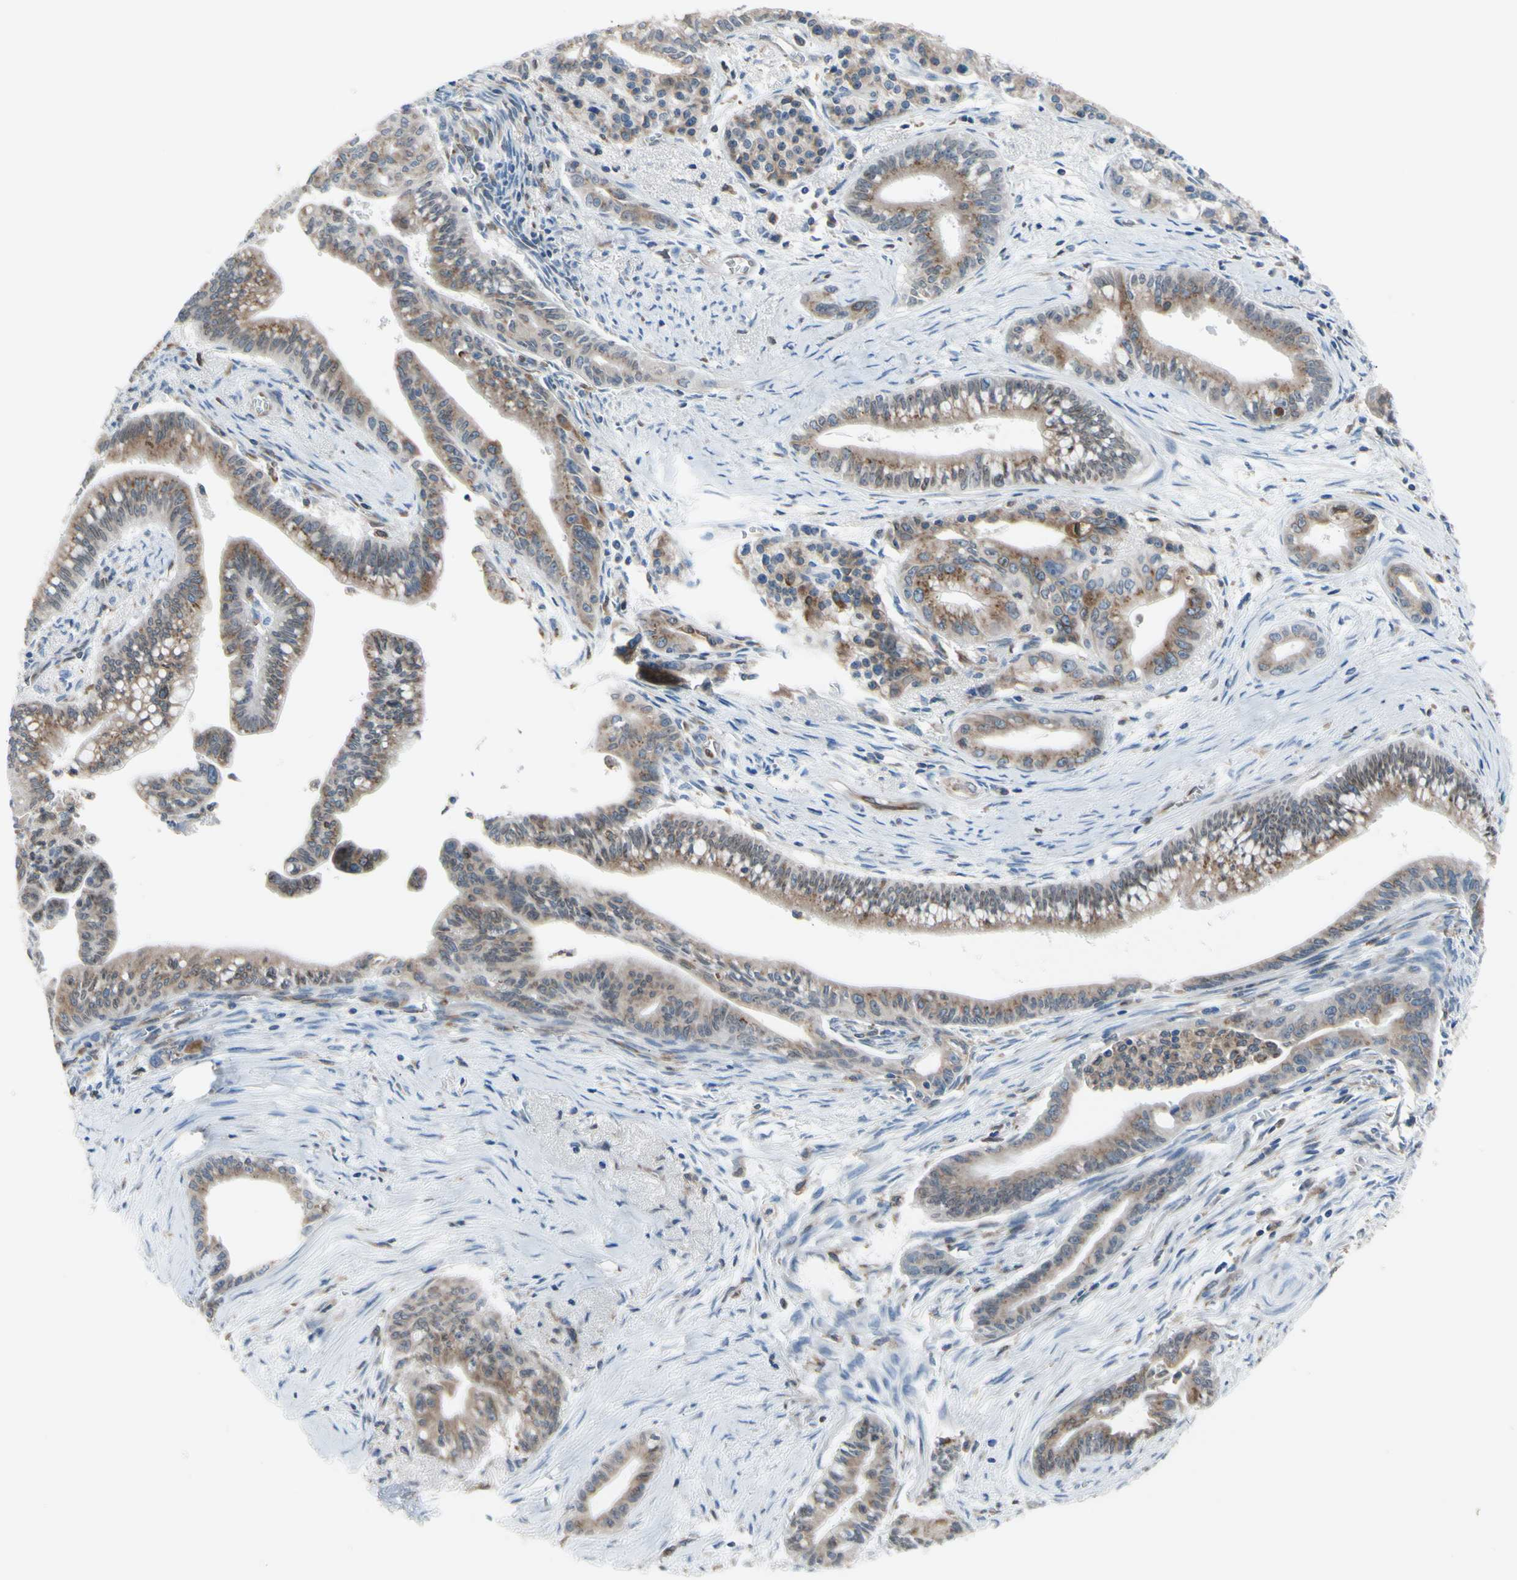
{"staining": {"intensity": "moderate", "quantity": ">75%", "location": "cytoplasmic/membranous"}, "tissue": "pancreatic cancer", "cell_type": "Tumor cells", "image_type": "cancer", "snomed": [{"axis": "morphology", "description": "Adenocarcinoma, NOS"}, {"axis": "topography", "description": "Pancreas"}], "caption": "Moderate cytoplasmic/membranous positivity for a protein is seen in approximately >75% of tumor cells of pancreatic cancer (adenocarcinoma) using IHC.", "gene": "MGST2", "patient": {"sex": "male", "age": 70}}